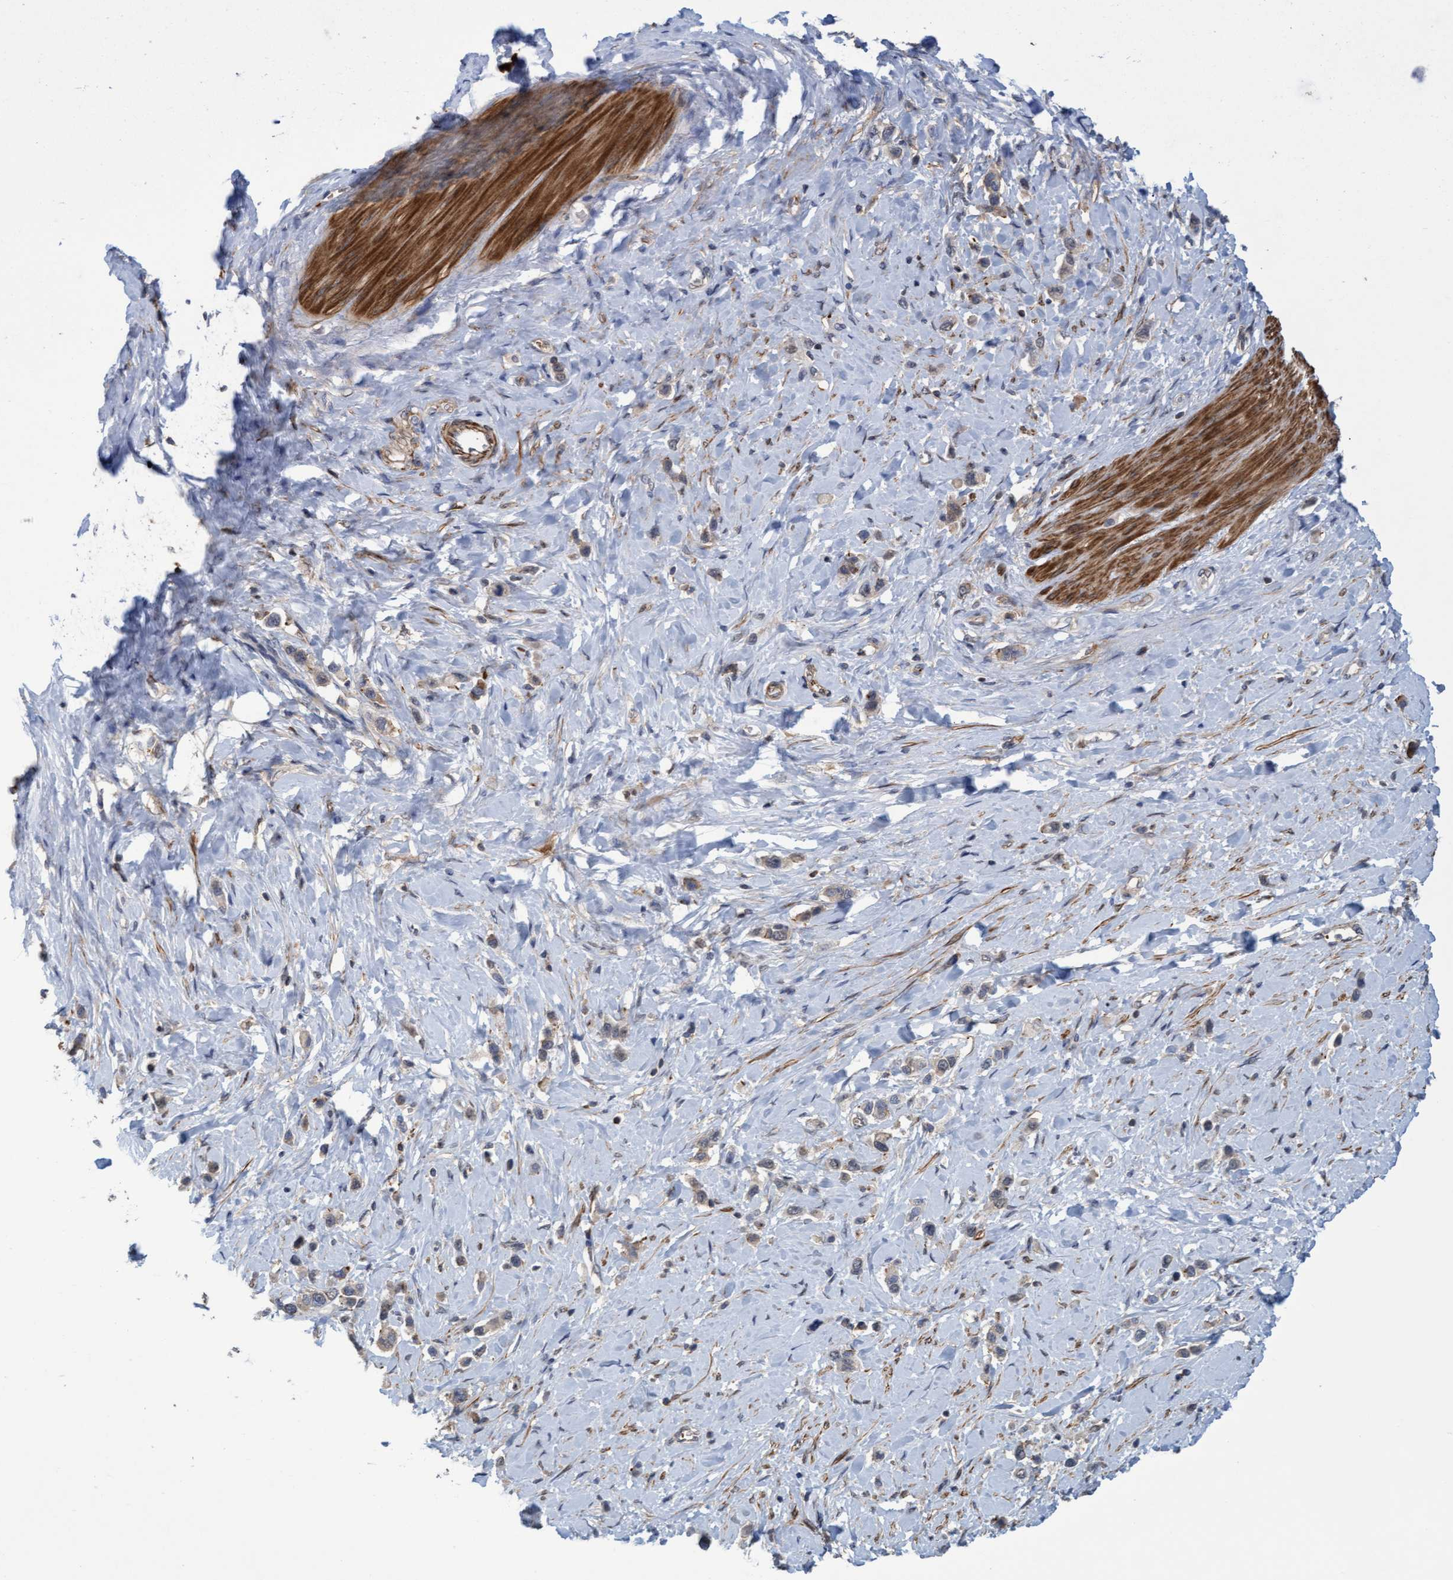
{"staining": {"intensity": "weak", "quantity": ">75%", "location": "cytoplasmic/membranous"}, "tissue": "stomach cancer", "cell_type": "Tumor cells", "image_type": "cancer", "snomed": [{"axis": "morphology", "description": "Adenocarcinoma, NOS"}, {"axis": "topography", "description": "Stomach"}], "caption": "Approximately >75% of tumor cells in stomach cancer (adenocarcinoma) display weak cytoplasmic/membranous protein staining as visualized by brown immunohistochemical staining.", "gene": "NAA15", "patient": {"sex": "female", "age": 65}}